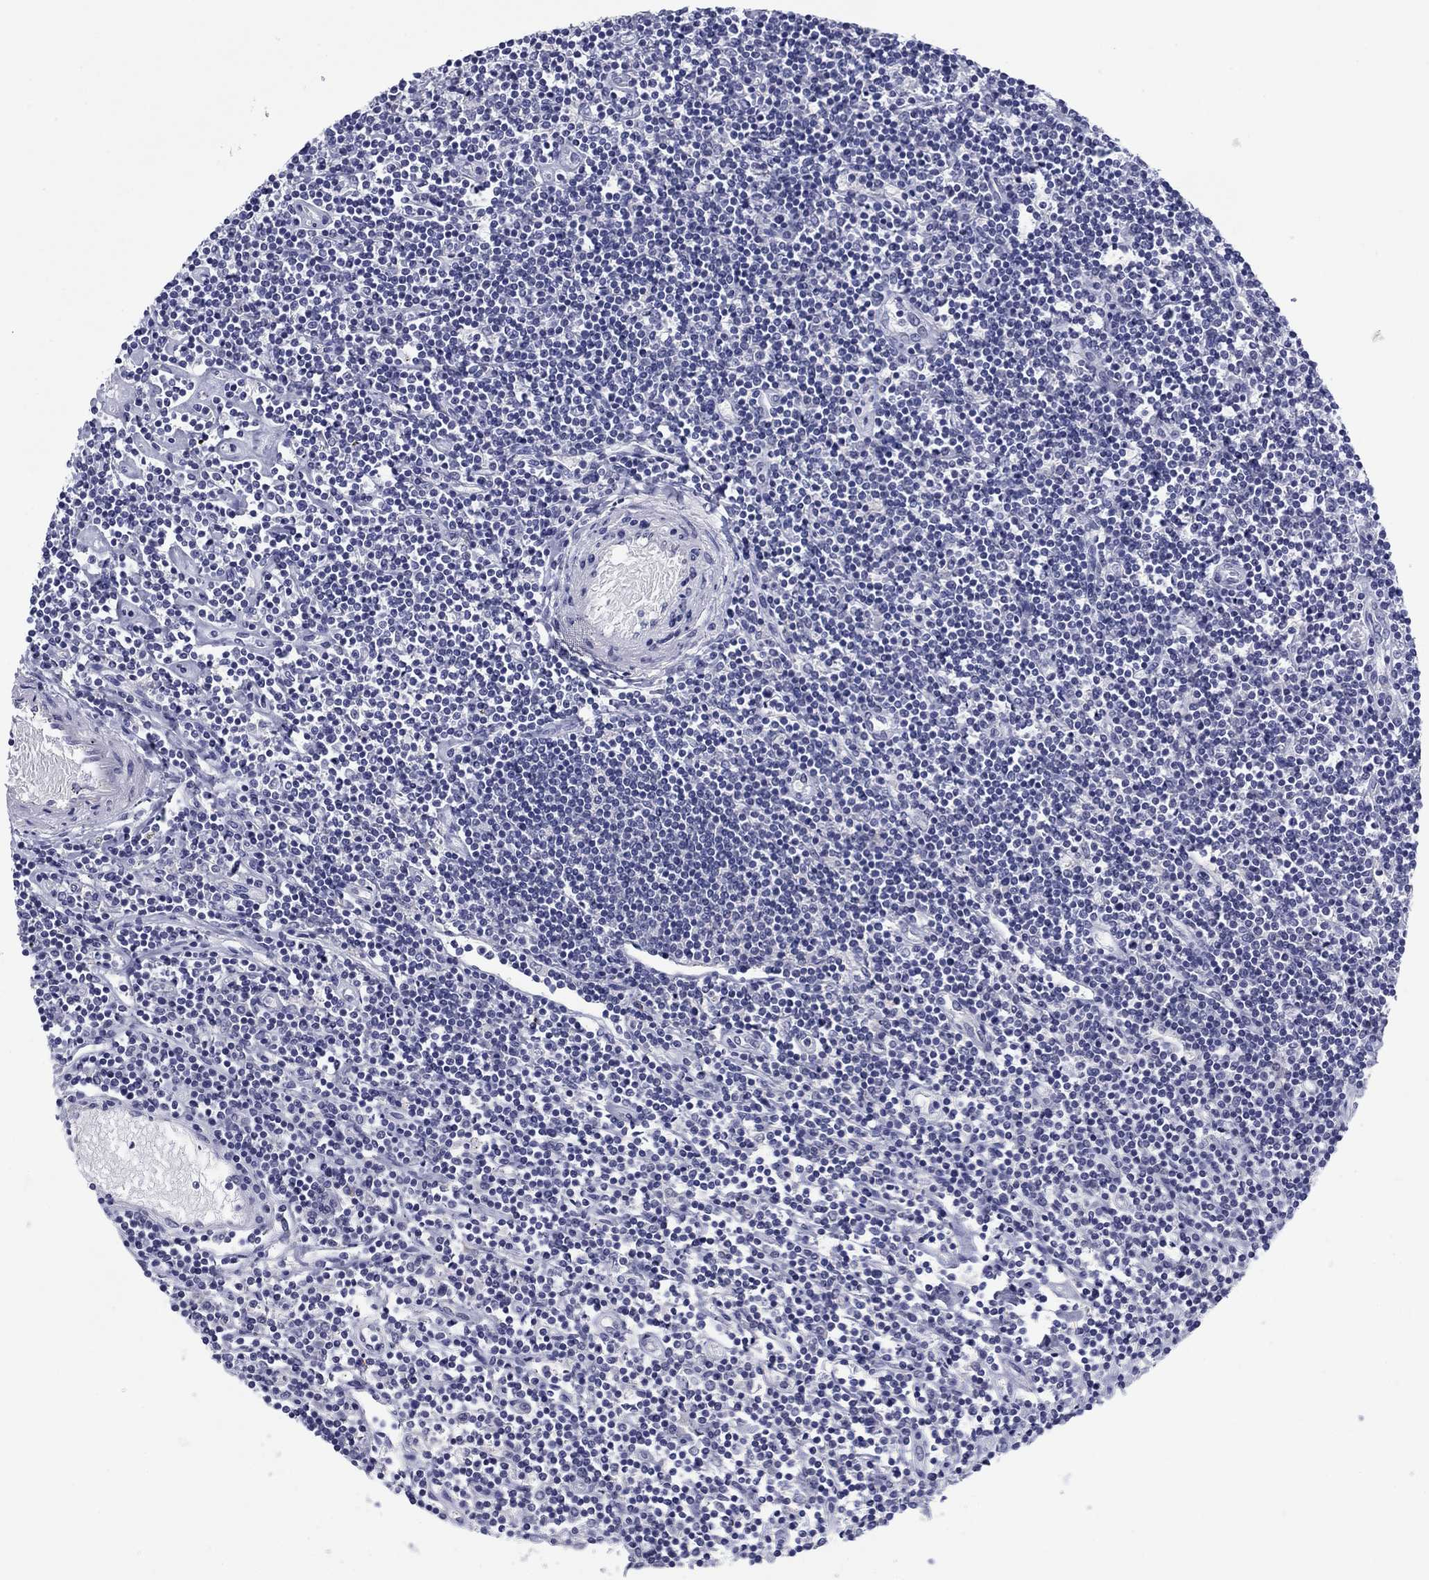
{"staining": {"intensity": "negative", "quantity": "none", "location": "none"}, "tissue": "lymphoma", "cell_type": "Tumor cells", "image_type": "cancer", "snomed": [{"axis": "morphology", "description": "Hodgkin's disease, NOS"}, {"axis": "topography", "description": "Lymph node"}], "caption": "Immunohistochemistry of human lymphoma reveals no expression in tumor cells.", "gene": "HAO1", "patient": {"sex": "male", "age": 40}}